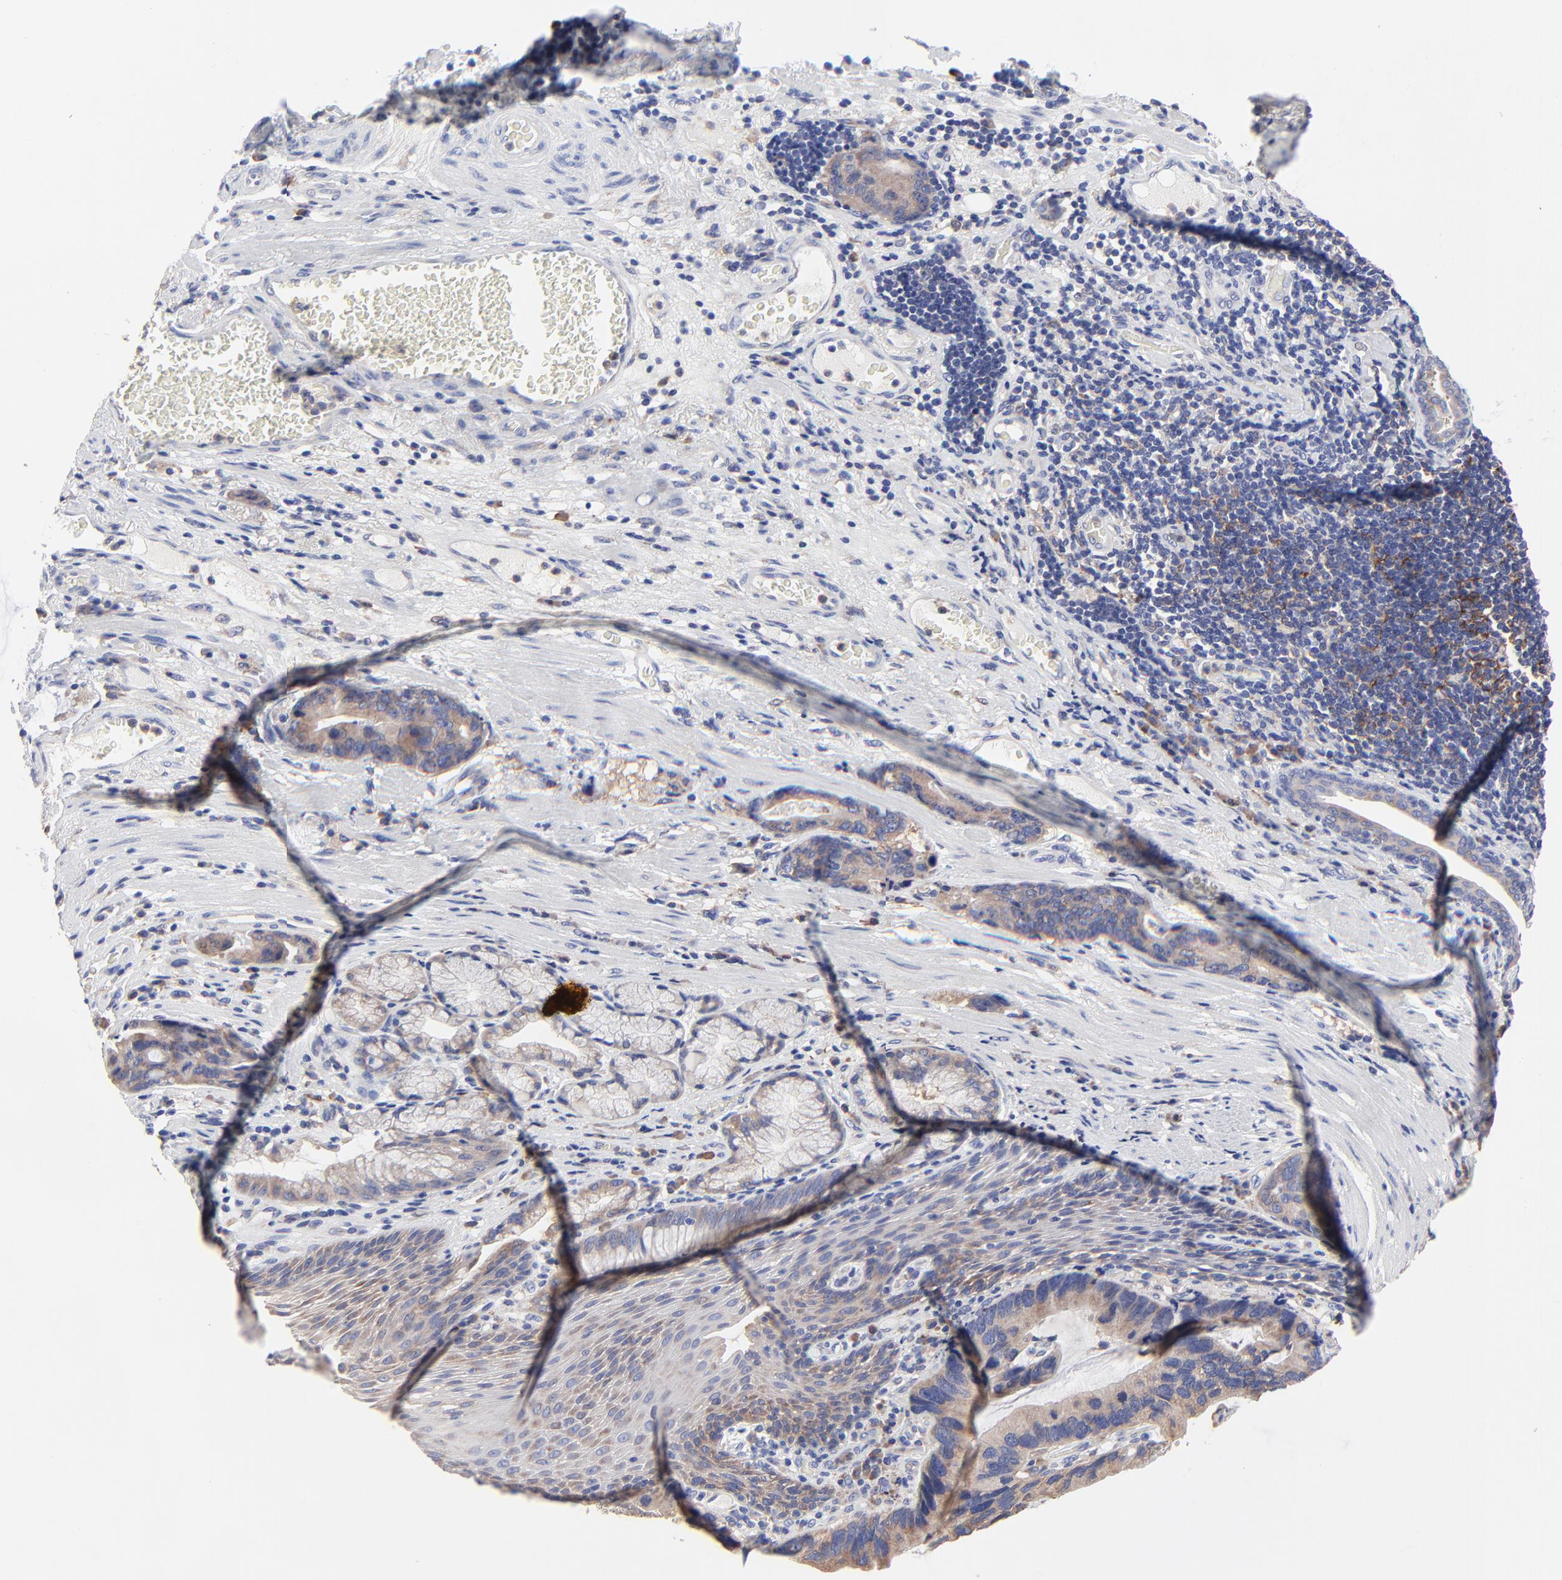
{"staining": {"intensity": "moderate", "quantity": ">75%", "location": "cytoplasmic/membranous"}, "tissue": "stomach cancer", "cell_type": "Tumor cells", "image_type": "cancer", "snomed": [{"axis": "morphology", "description": "Adenocarcinoma, NOS"}, {"axis": "topography", "description": "Esophagus"}, {"axis": "topography", "description": "Stomach"}], "caption": "High-power microscopy captured an immunohistochemistry image of adenocarcinoma (stomach), revealing moderate cytoplasmic/membranous positivity in about >75% of tumor cells.", "gene": "PPFIBP2", "patient": {"sex": "male", "age": 74}}